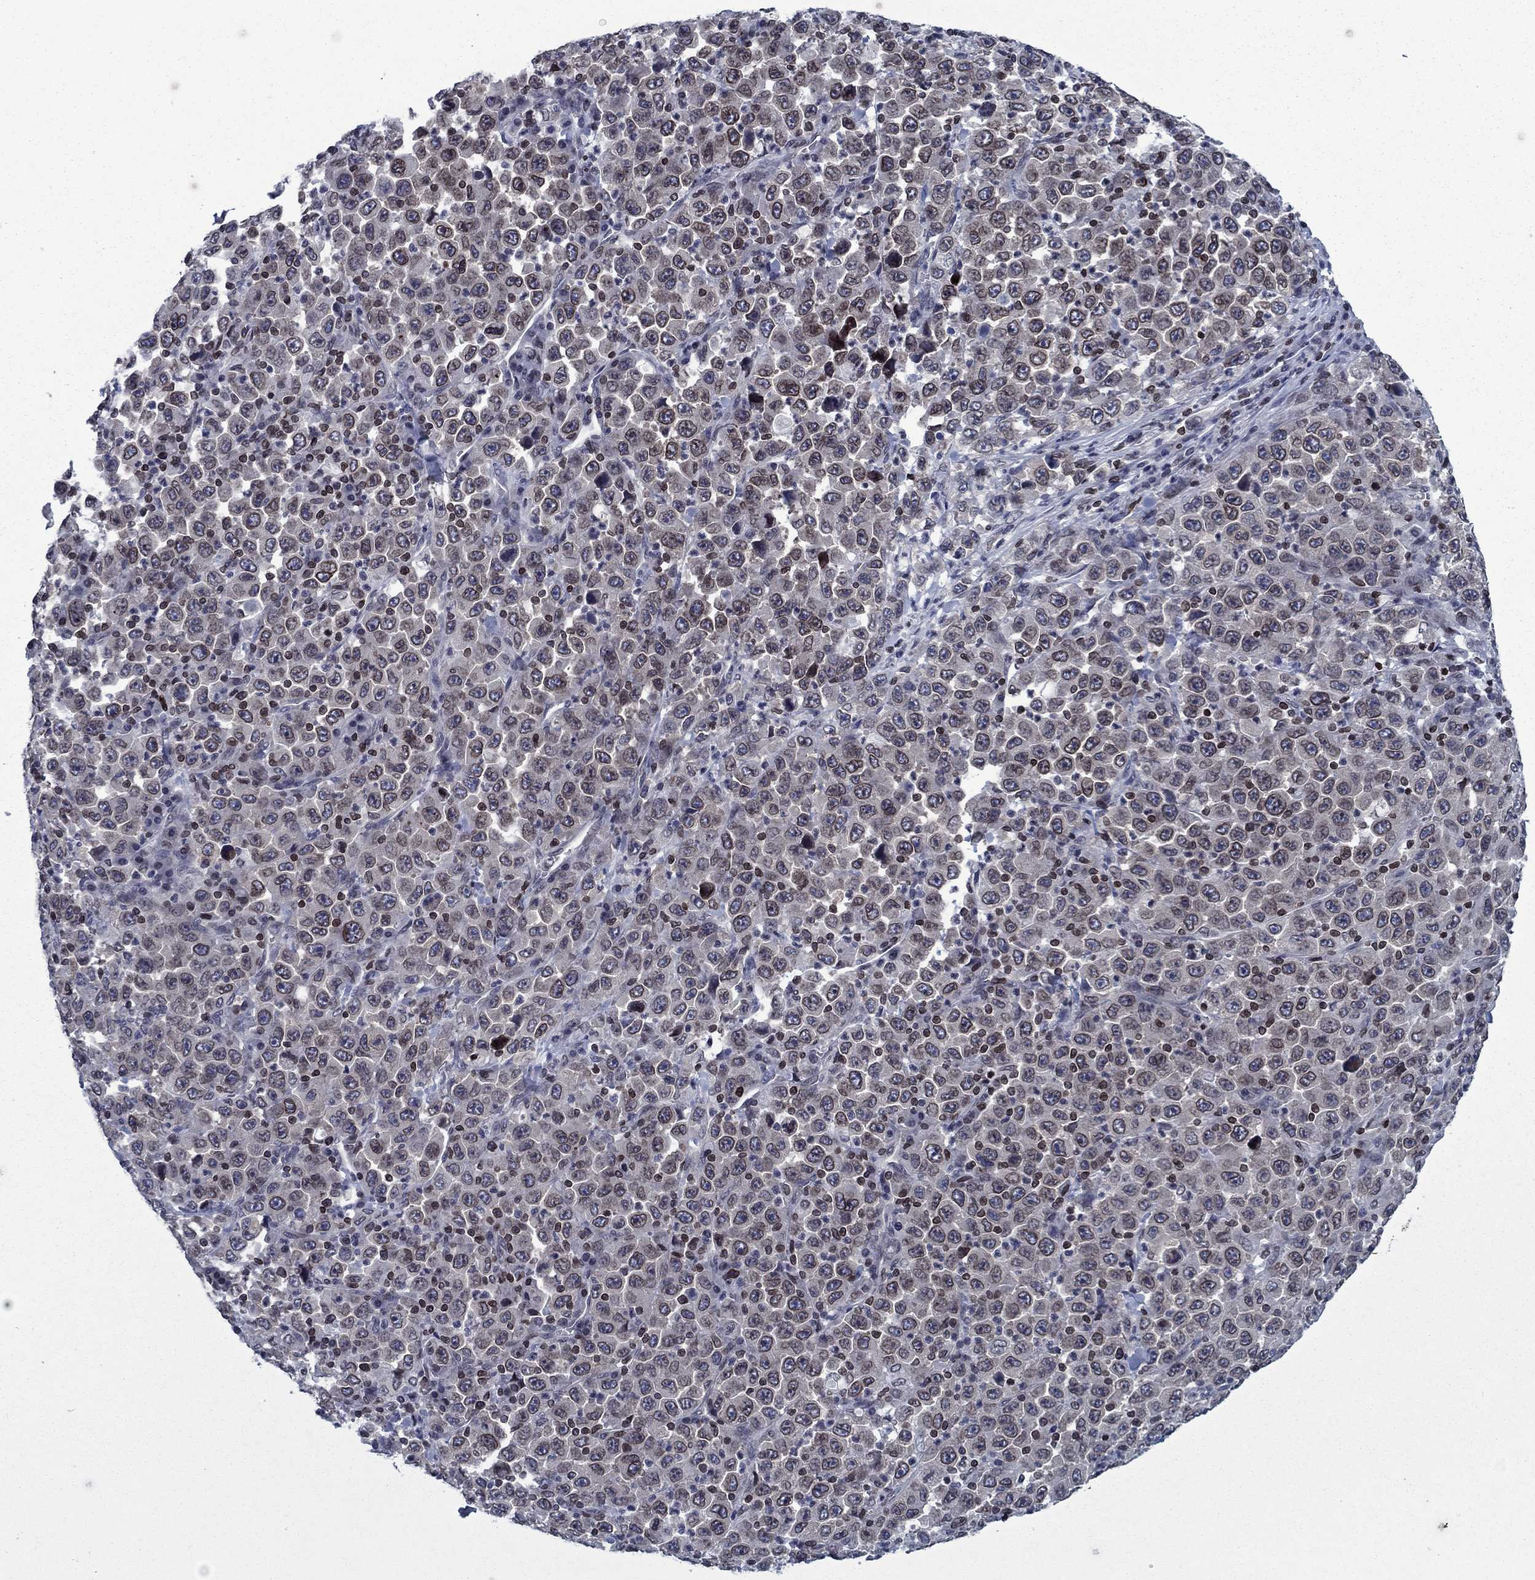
{"staining": {"intensity": "moderate", "quantity": "<25%", "location": "cytoplasmic/membranous,nuclear"}, "tissue": "stomach cancer", "cell_type": "Tumor cells", "image_type": "cancer", "snomed": [{"axis": "morphology", "description": "Normal tissue, NOS"}, {"axis": "morphology", "description": "Adenocarcinoma, NOS"}, {"axis": "topography", "description": "Stomach, upper"}, {"axis": "topography", "description": "Stomach"}], "caption": "Moderate cytoplasmic/membranous and nuclear staining for a protein is seen in about <25% of tumor cells of stomach cancer (adenocarcinoma) using immunohistochemistry (IHC).", "gene": "SLA", "patient": {"sex": "male", "age": 59}}